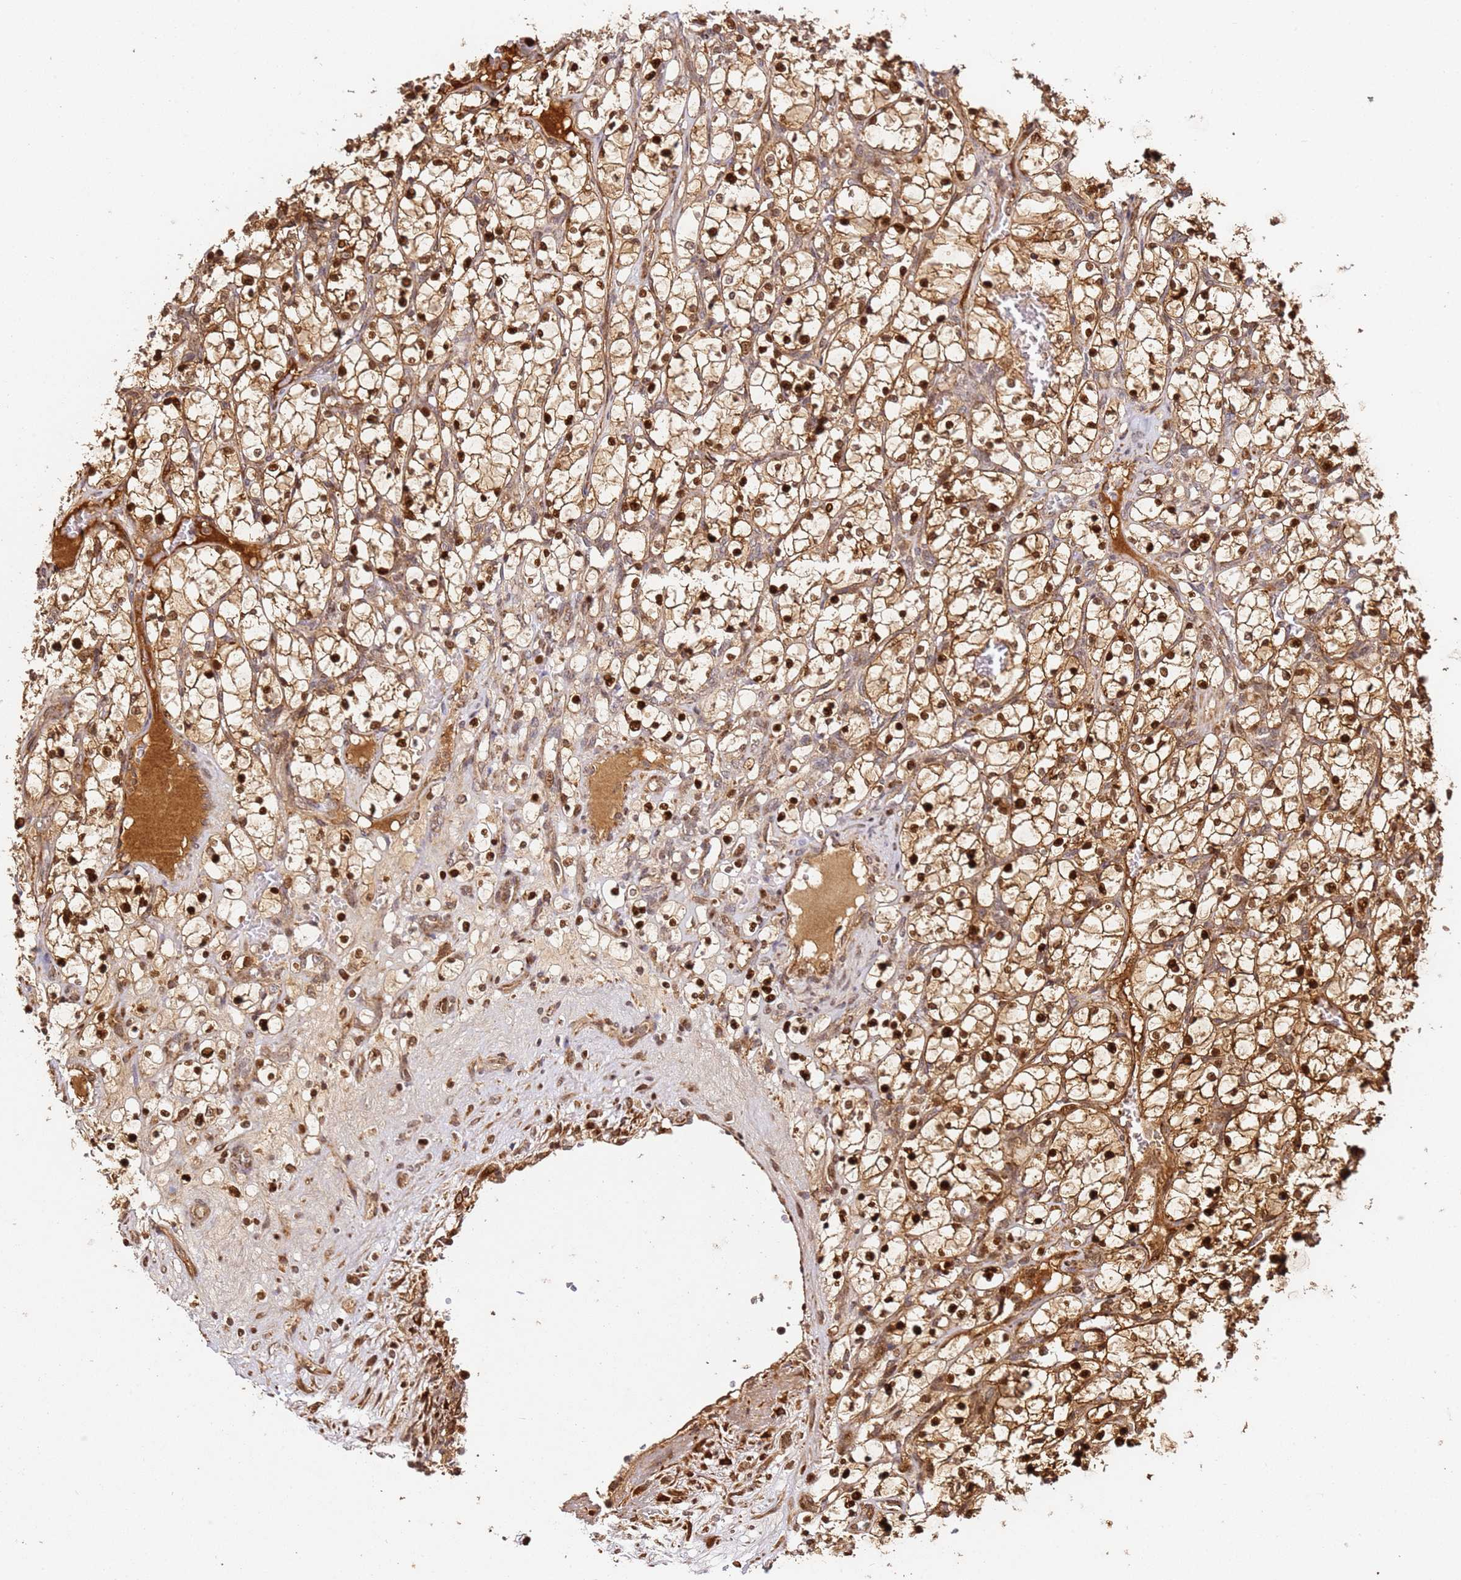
{"staining": {"intensity": "strong", "quantity": ">75%", "location": "cytoplasmic/membranous,nuclear"}, "tissue": "renal cancer", "cell_type": "Tumor cells", "image_type": "cancer", "snomed": [{"axis": "morphology", "description": "Adenocarcinoma, NOS"}, {"axis": "topography", "description": "Kidney"}], "caption": "Adenocarcinoma (renal) stained with DAB immunohistochemistry reveals high levels of strong cytoplasmic/membranous and nuclear staining in approximately >75% of tumor cells.", "gene": "SMOX", "patient": {"sex": "female", "age": 69}}